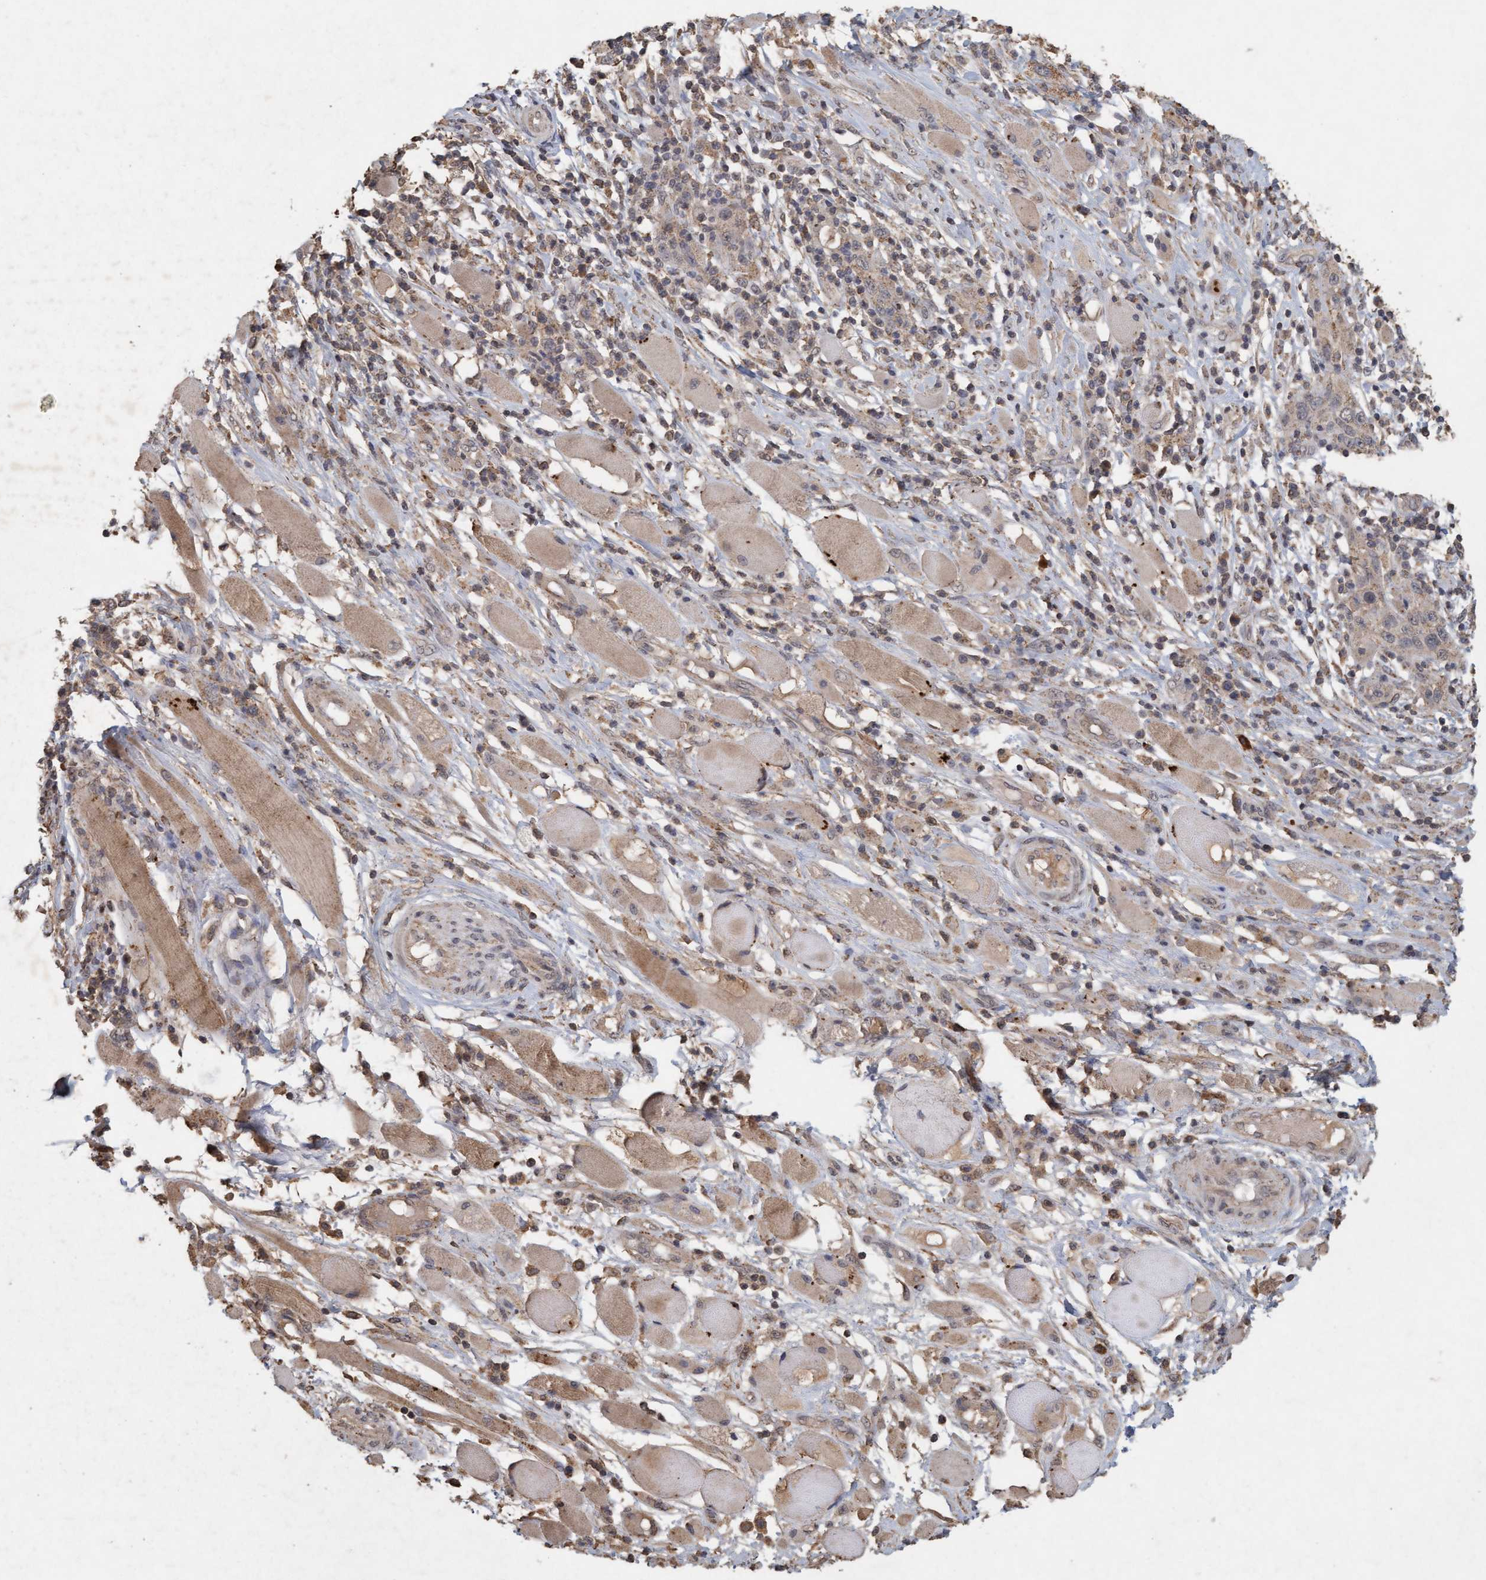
{"staining": {"intensity": "weak", "quantity": ">75%", "location": "cytoplasmic/membranous"}, "tissue": "skin cancer", "cell_type": "Tumor cells", "image_type": "cancer", "snomed": [{"axis": "morphology", "description": "Squamous cell carcinoma, NOS"}, {"axis": "topography", "description": "Skin"}], "caption": "Weak cytoplasmic/membranous expression is present in approximately >75% of tumor cells in skin squamous cell carcinoma.", "gene": "VSIG8", "patient": {"sex": "female", "age": 88}}